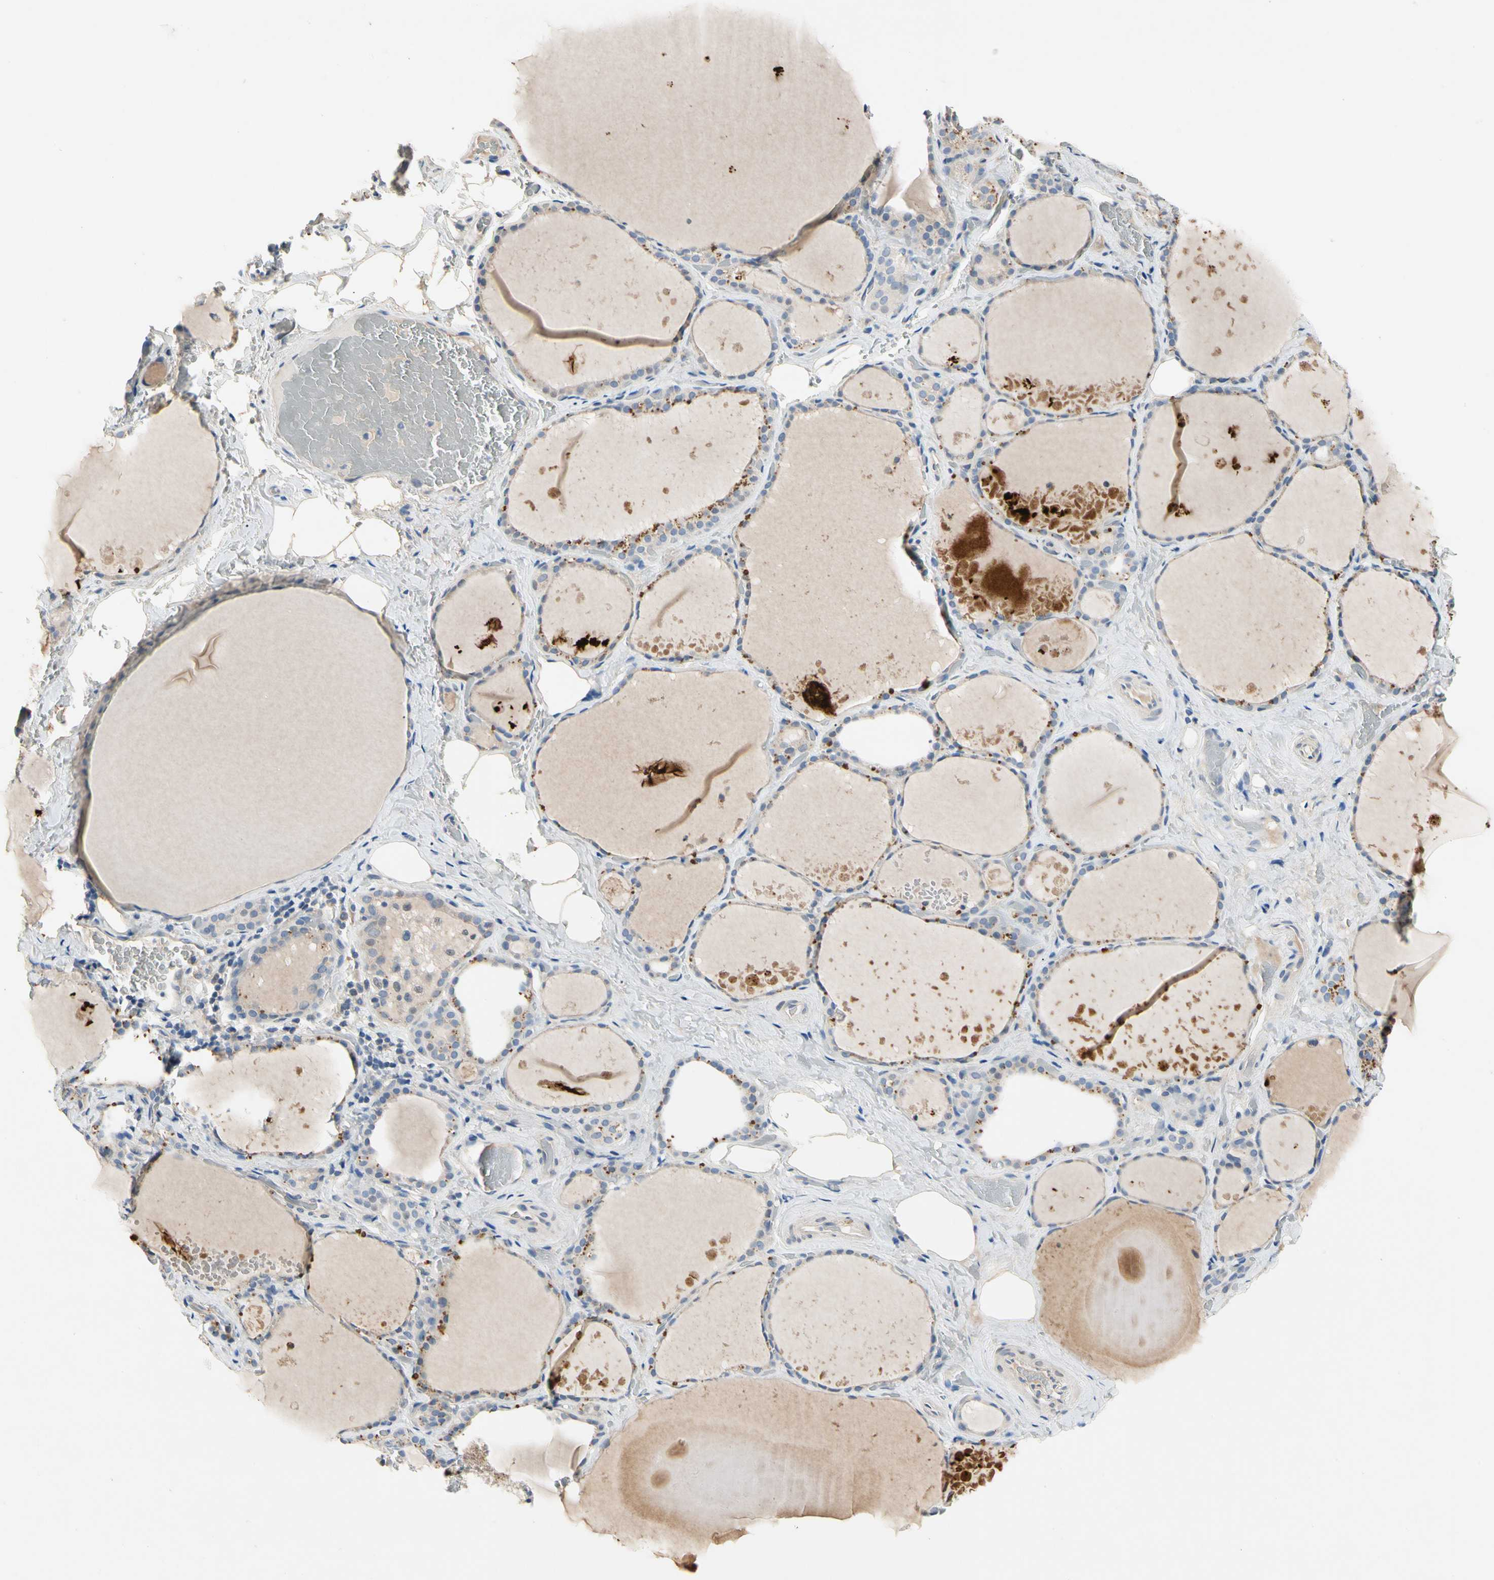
{"staining": {"intensity": "weak", "quantity": ">75%", "location": "cytoplasmic/membranous"}, "tissue": "thyroid gland", "cell_type": "Glandular cells", "image_type": "normal", "snomed": [{"axis": "morphology", "description": "Normal tissue, NOS"}, {"axis": "topography", "description": "Thyroid gland"}], "caption": "A high-resolution micrograph shows immunohistochemistry staining of unremarkable thyroid gland, which reveals weak cytoplasmic/membranous expression in about >75% of glandular cells. (Stains: DAB in brown, nuclei in blue, Microscopy: brightfield microscopy at high magnification).", "gene": "GAS6", "patient": {"sex": "male", "age": 61}}